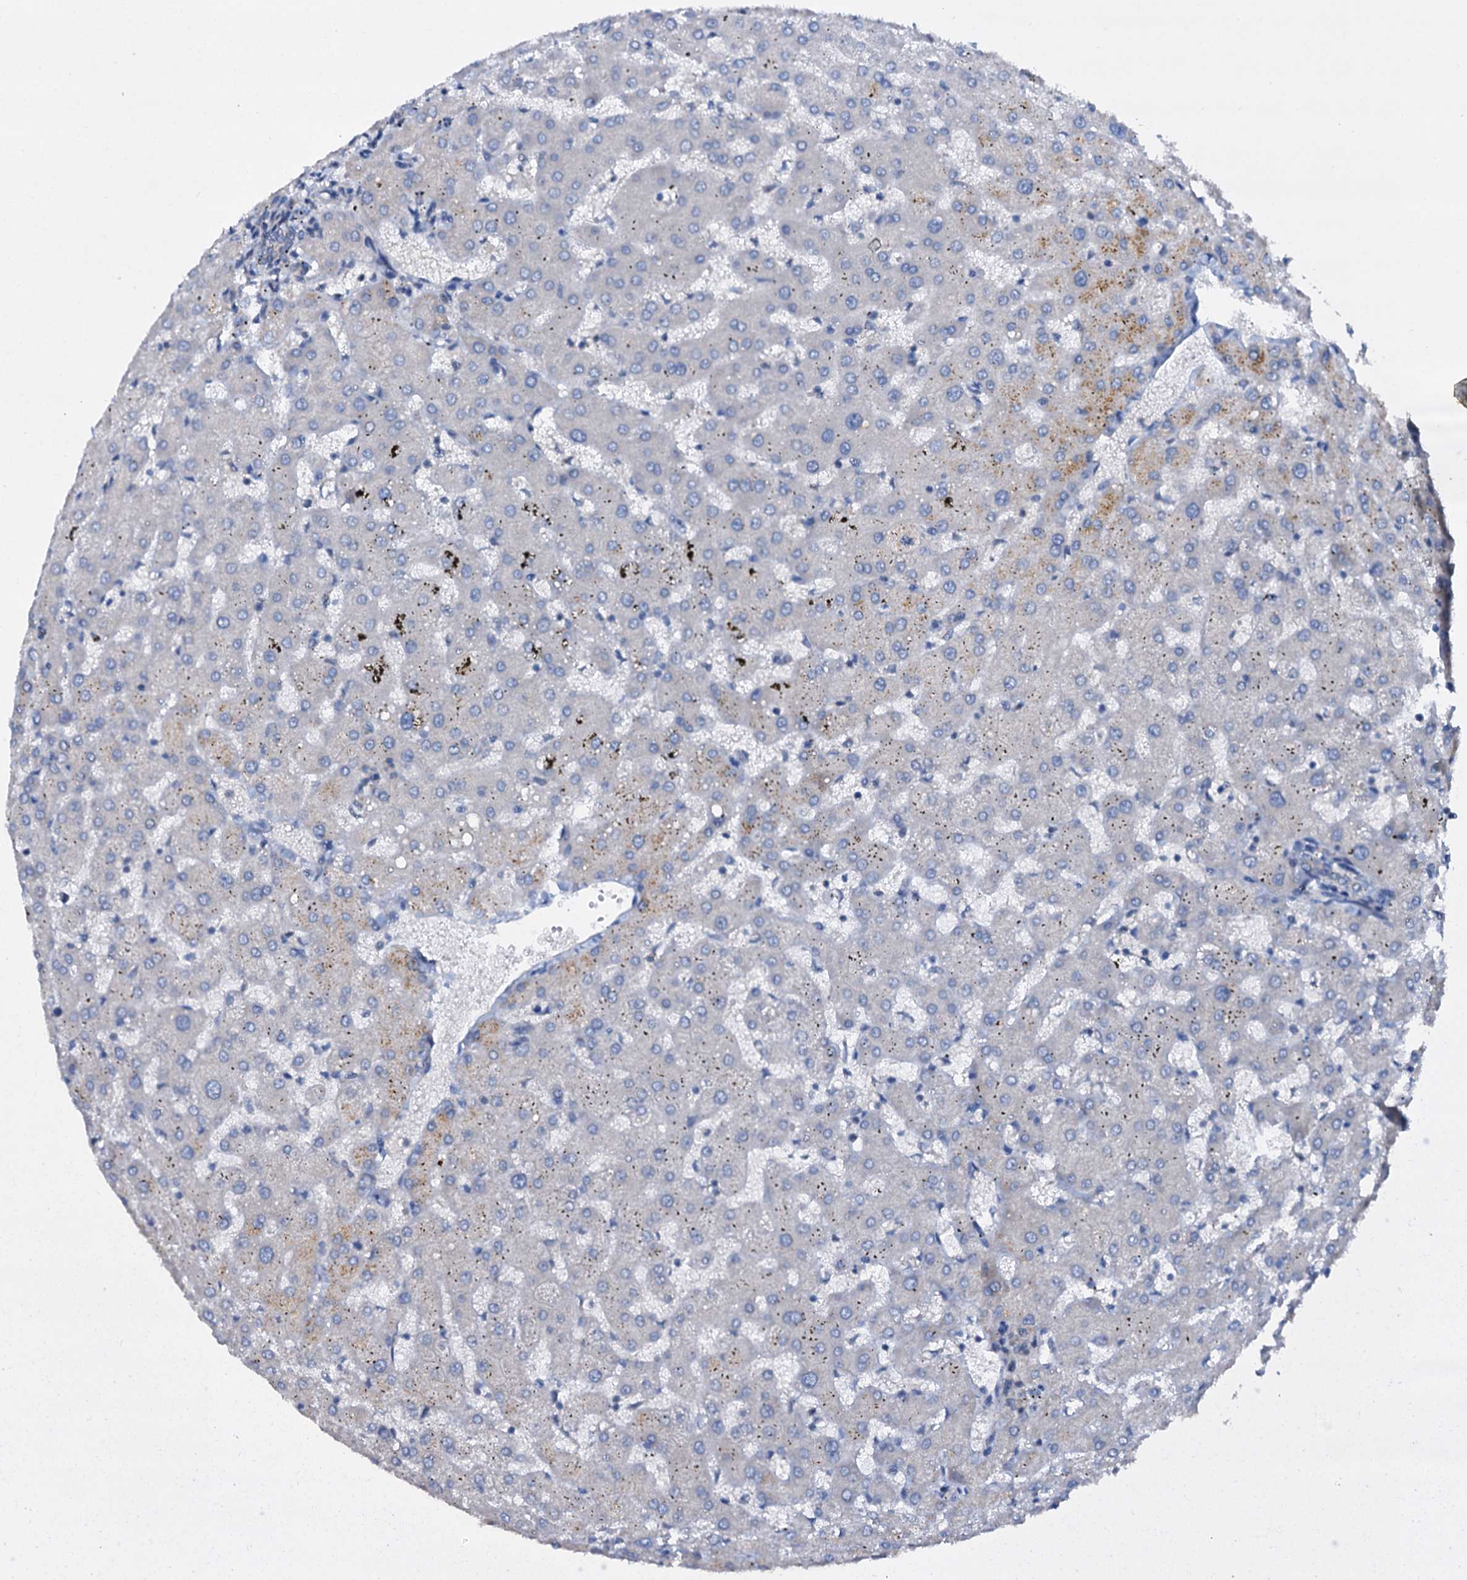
{"staining": {"intensity": "negative", "quantity": "none", "location": "none"}, "tissue": "liver", "cell_type": "Cholangiocytes", "image_type": "normal", "snomed": [{"axis": "morphology", "description": "Normal tissue, NOS"}, {"axis": "topography", "description": "Liver"}], "caption": "DAB immunohistochemical staining of unremarkable human liver shows no significant positivity in cholangiocytes. (DAB immunohistochemistry visualized using brightfield microscopy, high magnification).", "gene": "PTGES3", "patient": {"sex": "female", "age": 63}}